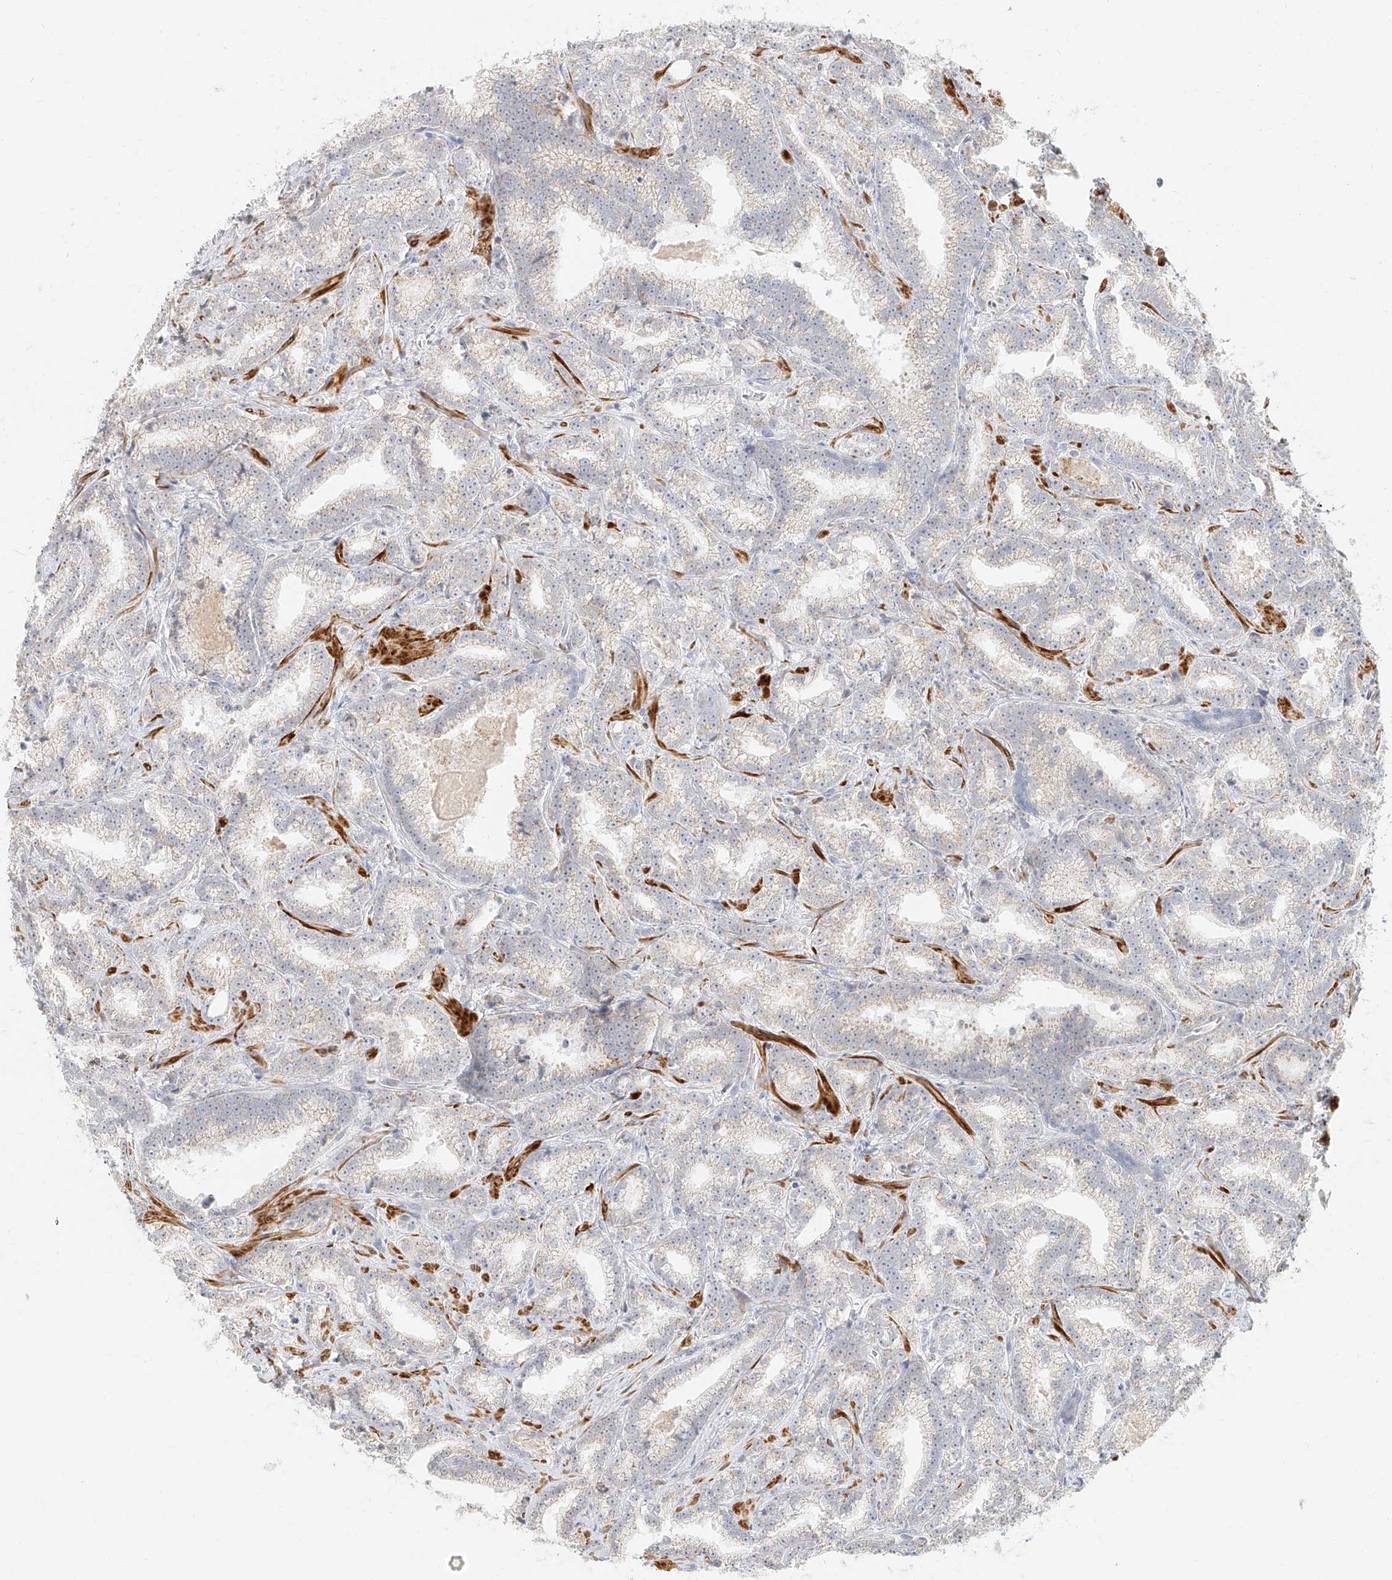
{"staining": {"intensity": "negative", "quantity": "none", "location": "none"}, "tissue": "prostate cancer", "cell_type": "Tumor cells", "image_type": "cancer", "snomed": [{"axis": "morphology", "description": "Adenocarcinoma, High grade"}, {"axis": "topography", "description": "Prostate and seminal vesicle, NOS"}], "caption": "A high-resolution micrograph shows immunohistochemistry (IHC) staining of prostate adenocarcinoma (high-grade), which exhibits no significant positivity in tumor cells.", "gene": "CXorf58", "patient": {"sex": "male", "age": 67}}